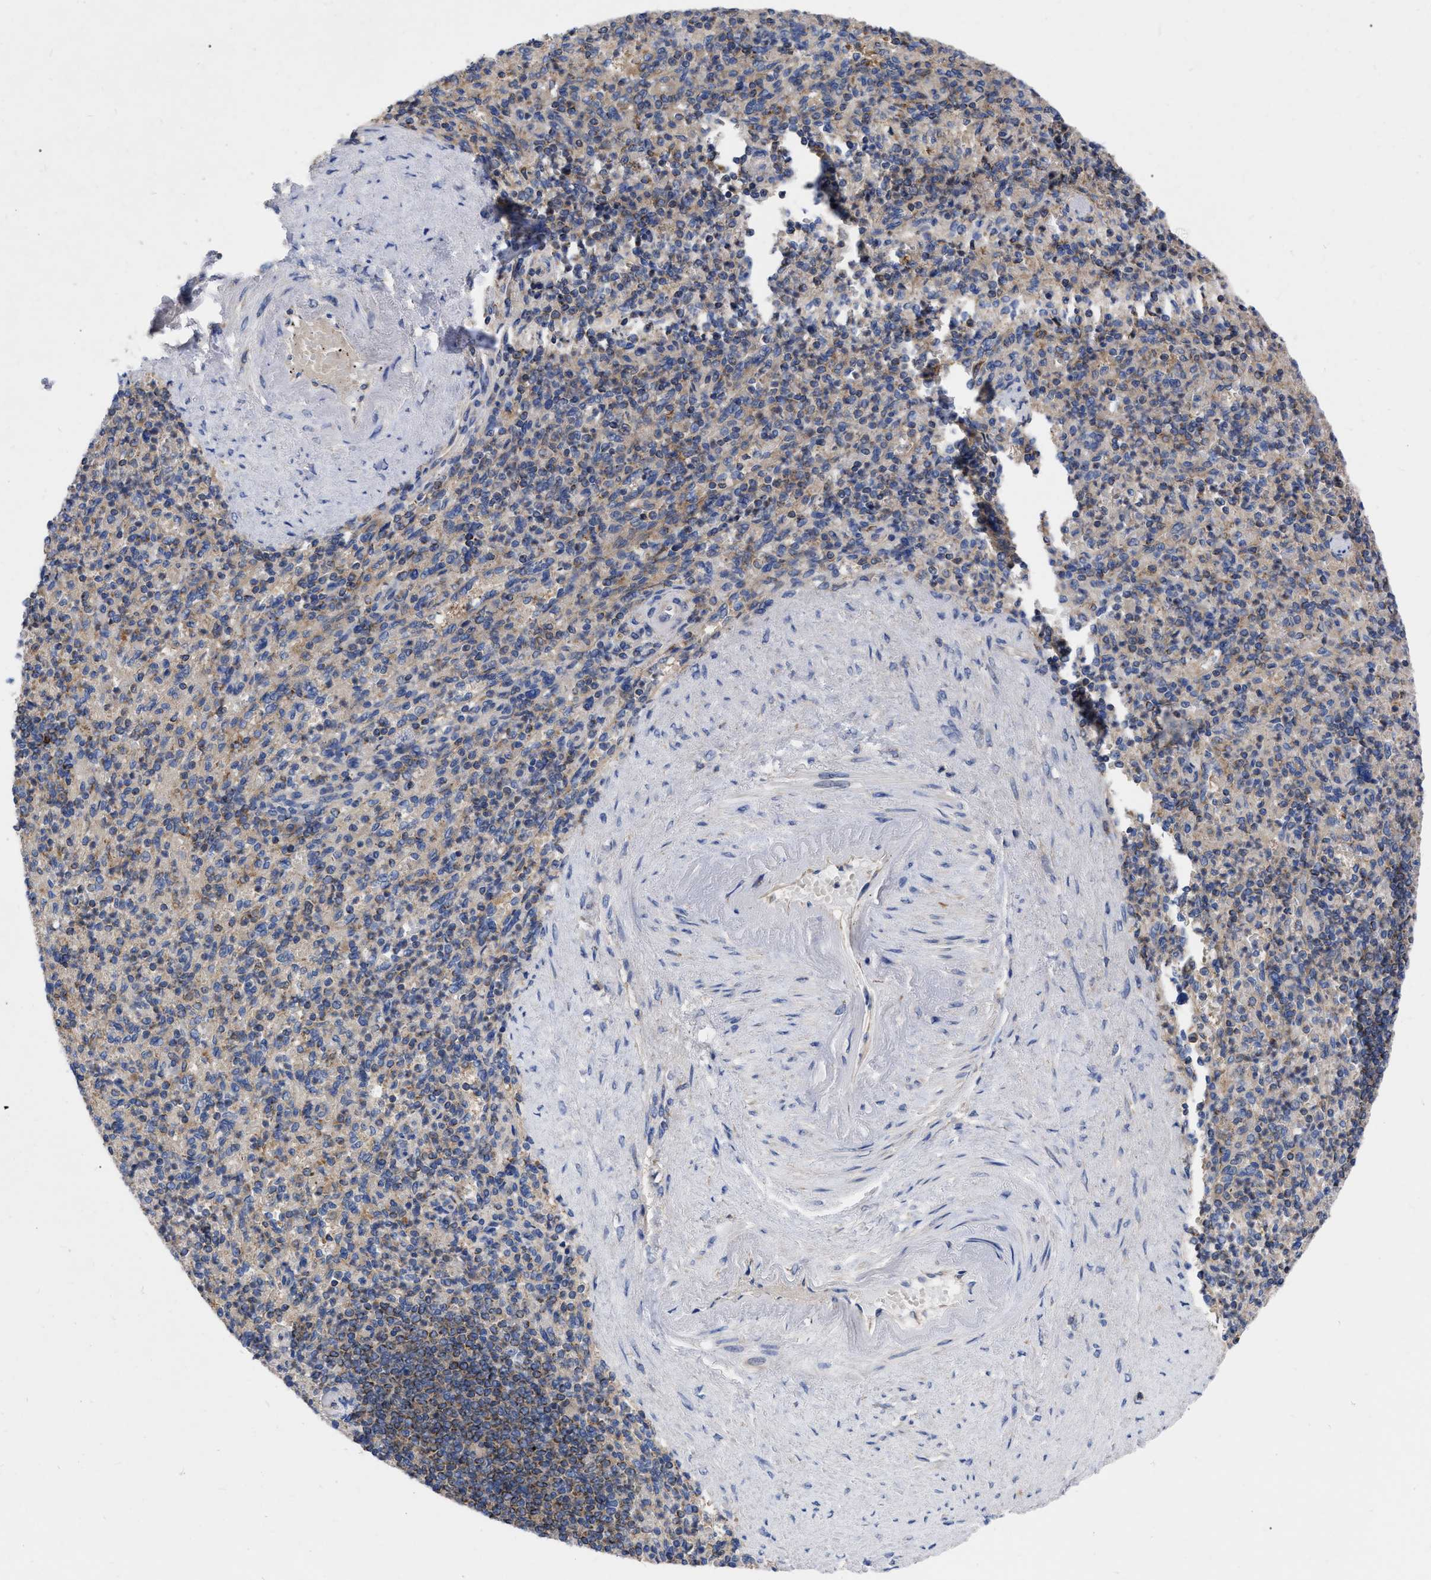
{"staining": {"intensity": "weak", "quantity": "25%-75%", "location": "cytoplasmic/membranous"}, "tissue": "spleen", "cell_type": "Cells in red pulp", "image_type": "normal", "snomed": [{"axis": "morphology", "description": "Normal tissue, NOS"}, {"axis": "topography", "description": "Spleen"}], "caption": "The histopathology image shows staining of normal spleen, revealing weak cytoplasmic/membranous protein expression (brown color) within cells in red pulp.", "gene": "CDKN2C", "patient": {"sex": "female", "age": 74}}